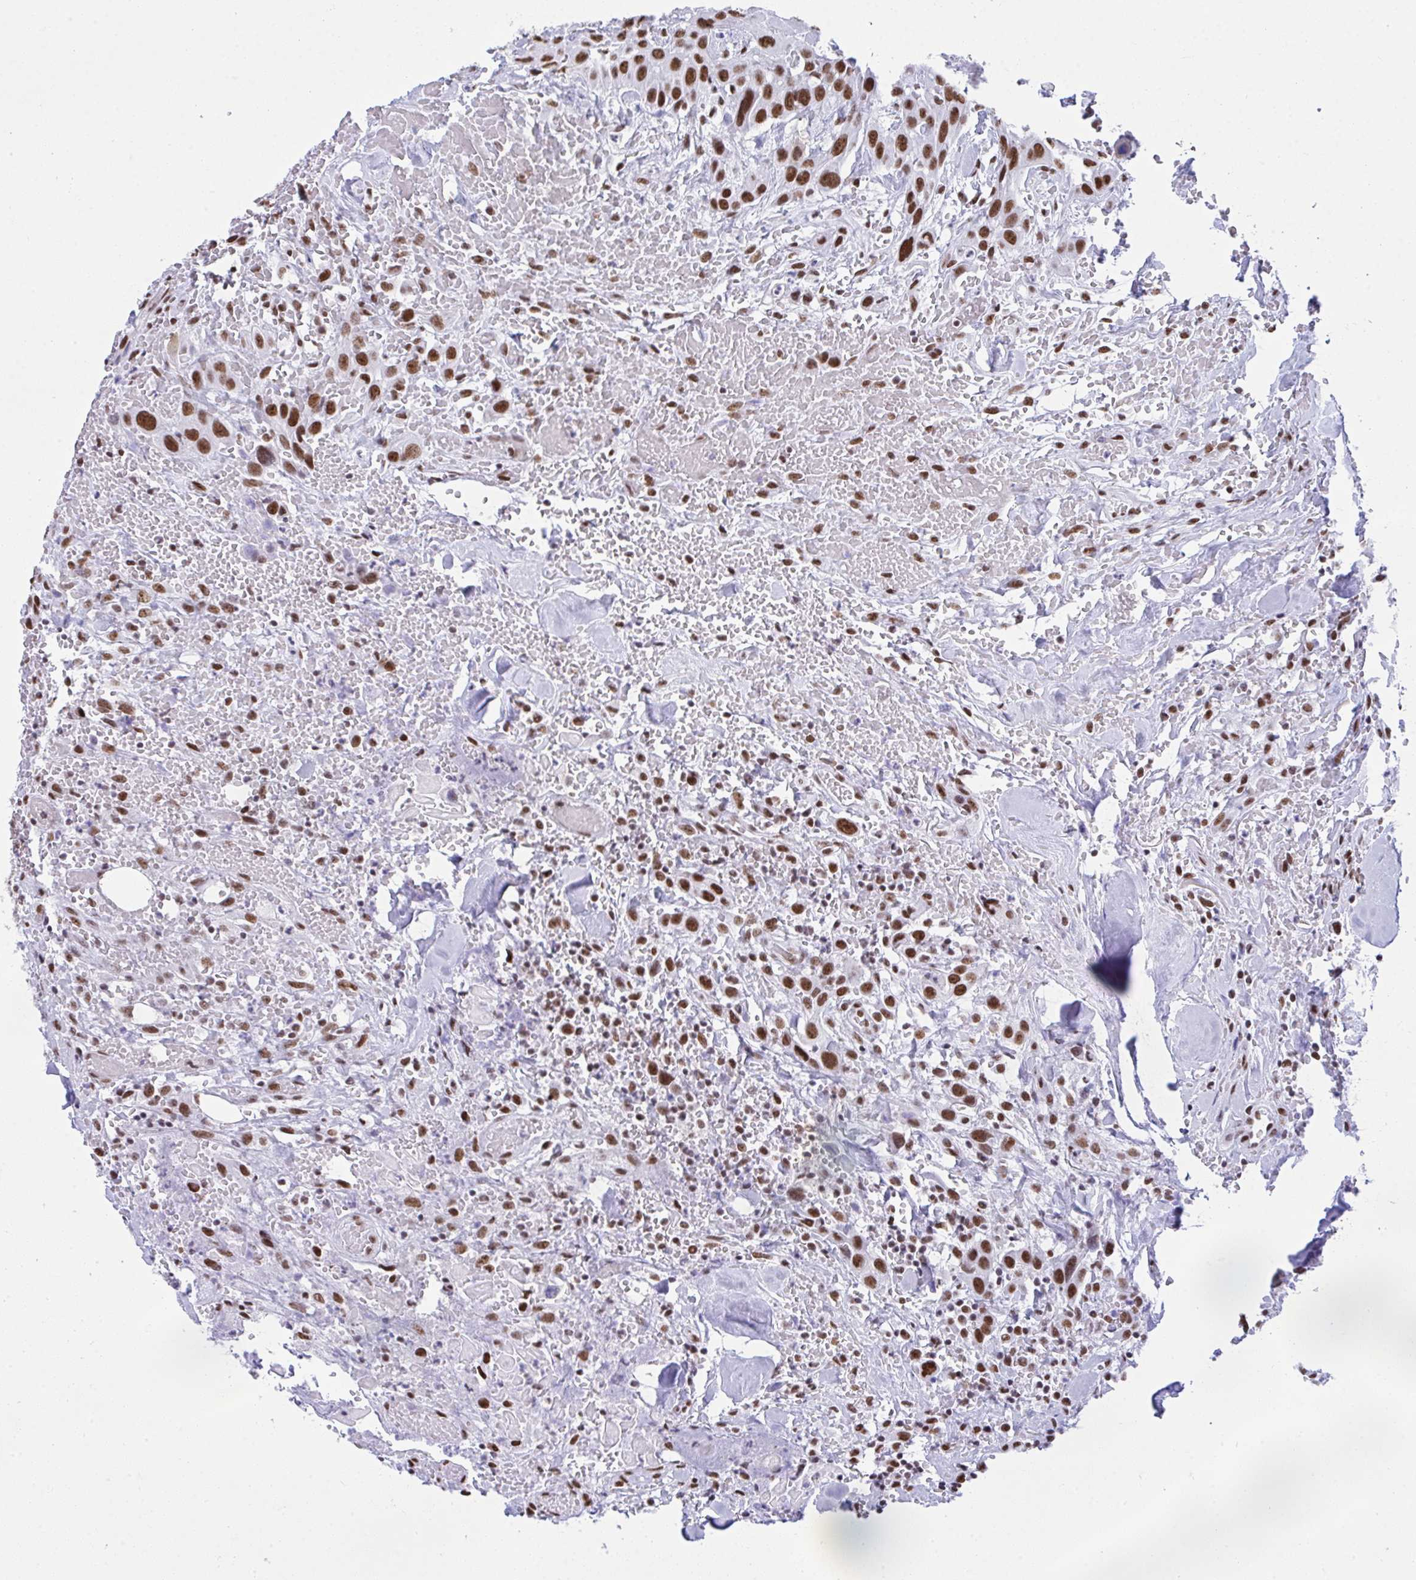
{"staining": {"intensity": "strong", "quantity": ">75%", "location": "nuclear"}, "tissue": "head and neck cancer", "cell_type": "Tumor cells", "image_type": "cancer", "snomed": [{"axis": "morphology", "description": "Squamous cell carcinoma, NOS"}, {"axis": "topography", "description": "Head-Neck"}], "caption": "A high-resolution micrograph shows immunohistochemistry staining of squamous cell carcinoma (head and neck), which demonstrates strong nuclear staining in approximately >75% of tumor cells.", "gene": "DDX52", "patient": {"sex": "male", "age": 81}}